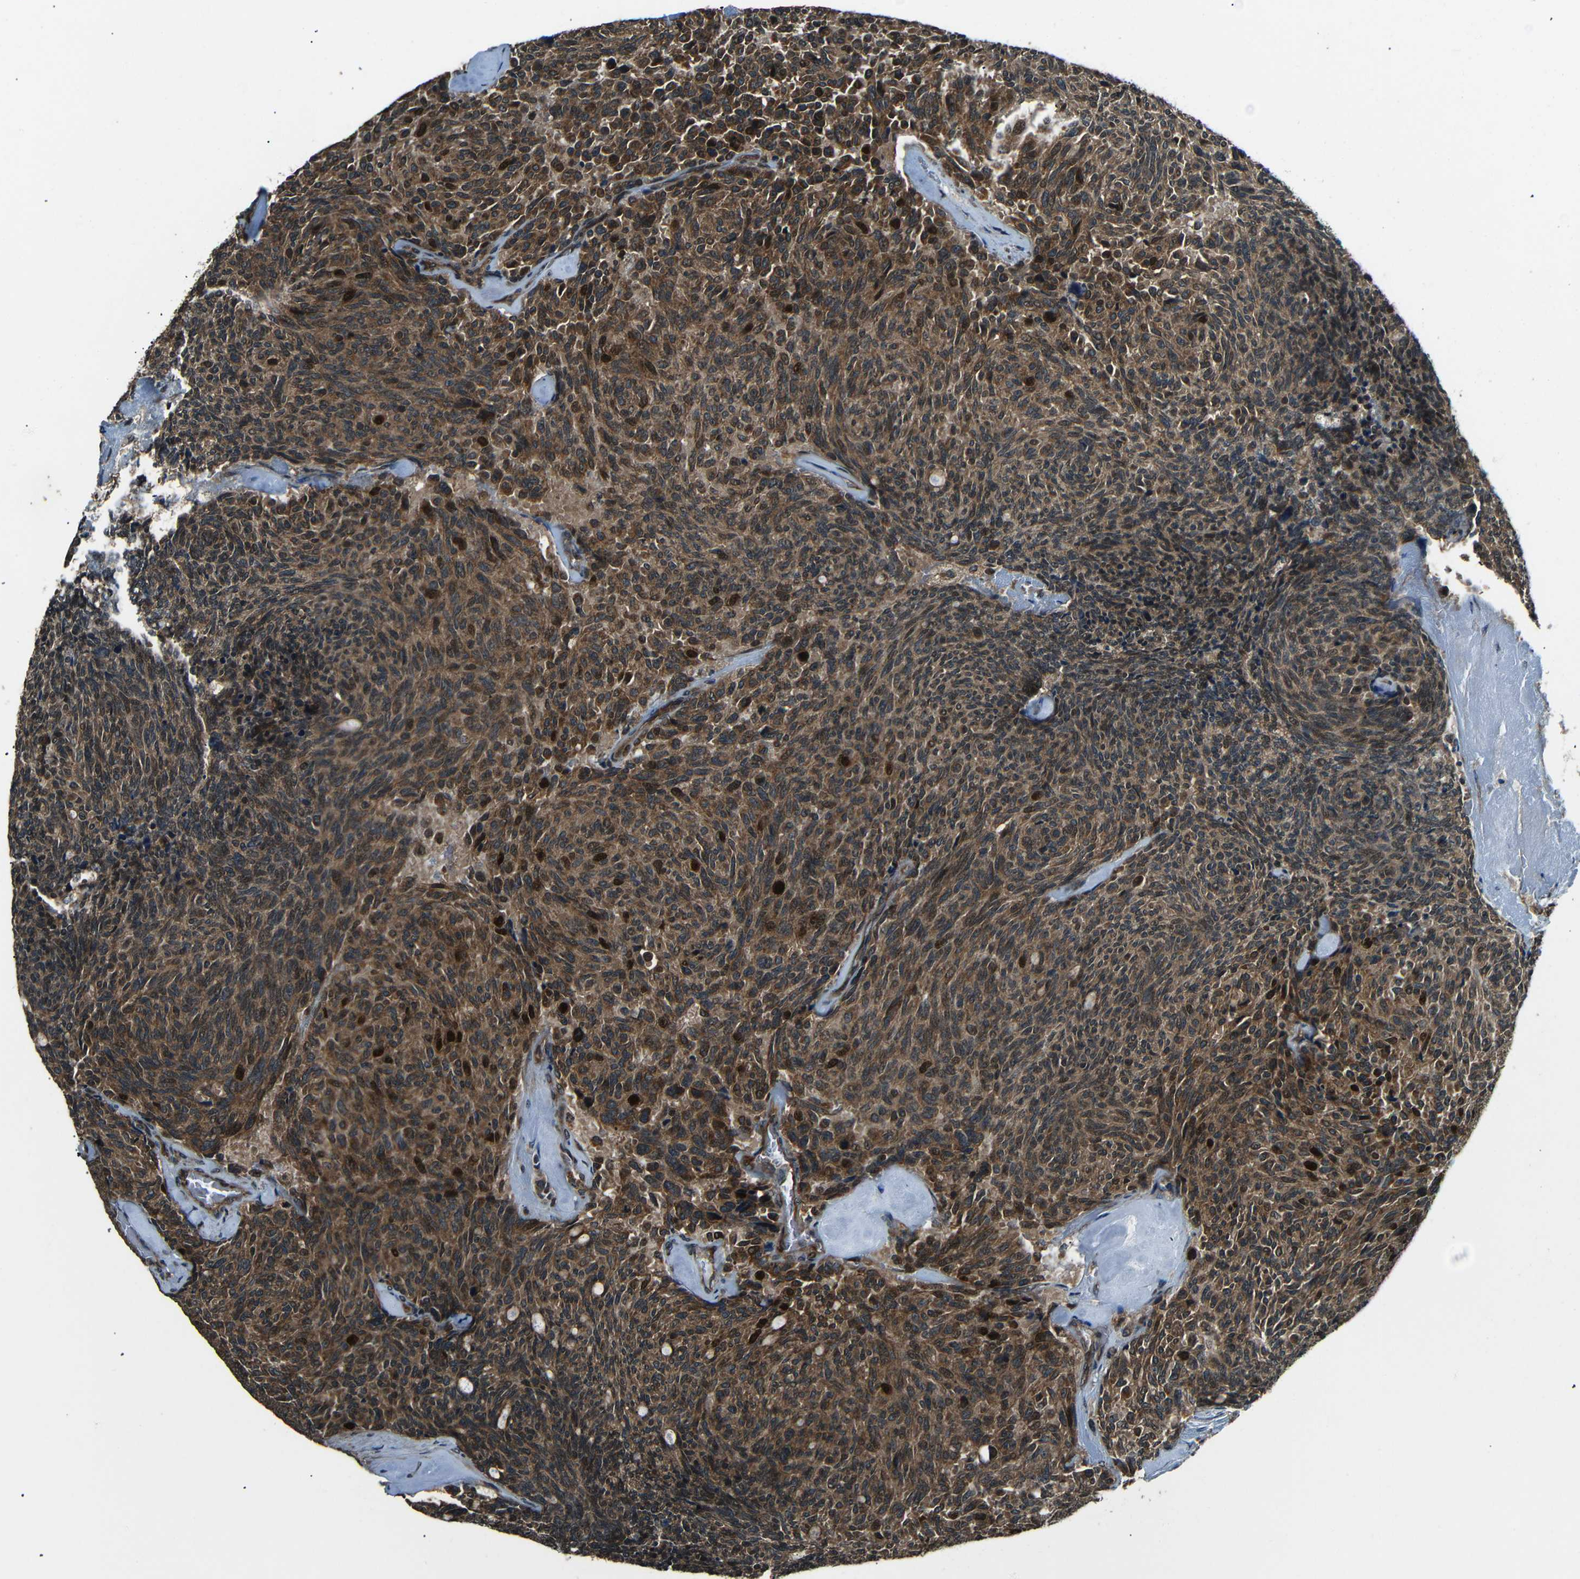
{"staining": {"intensity": "strong", "quantity": "<25%", "location": "cytoplasmic/membranous,nuclear"}, "tissue": "carcinoid", "cell_type": "Tumor cells", "image_type": "cancer", "snomed": [{"axis": "morphology", "description": "Carcinoid, malignant, NOS"}, {"axis": "topography", "description": "Pancreas"}], "caption": "Strong cytoplasmic/membranous and nuclear expression is seen in about <25% of tumor cells in carcinoid (malignant). (Brightfield microscopy of DAB IHC at high magnification).", "gene": "PLK2", "patient": {"sex": "female", "age": 54}}